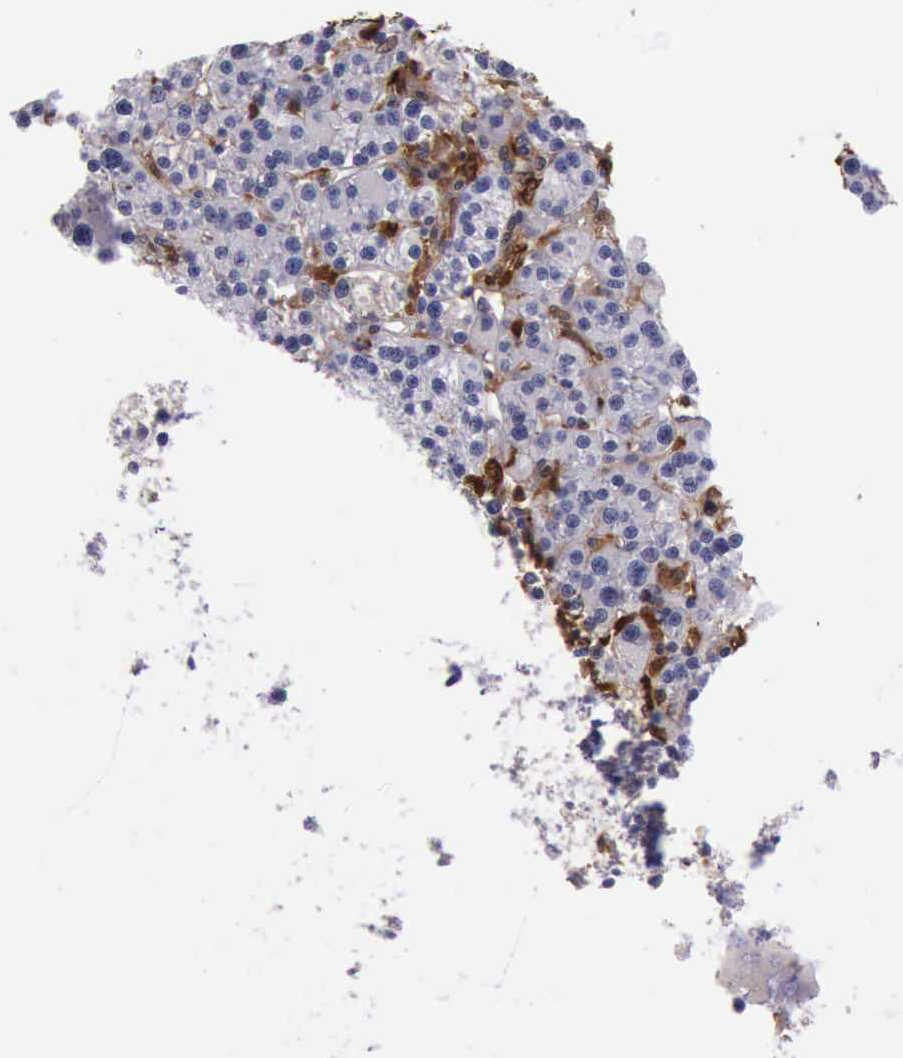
{"staining": {"intensity": "weak", "quantity": "<25%", "location": "cytoplasmic/membranous"}, "tissue": "parathyroid gland", "cell_type": "Glandular cells", "image_type": "normal", "snomed": [{"axis": "morphology", "description": "Normal tissue, NOS"}, {"axis": "topography", "description": "Parathyroid gland"}], "caption": "Photomicrograph shows no significant protein expression in glandular cells of benign parathyroid gland. (DAB immunohistochemistry (IHC) visualized using brightfield microscopy, high magnification).", "gene": "TYMP", "patient": {"sex": "female", "age": 58}}